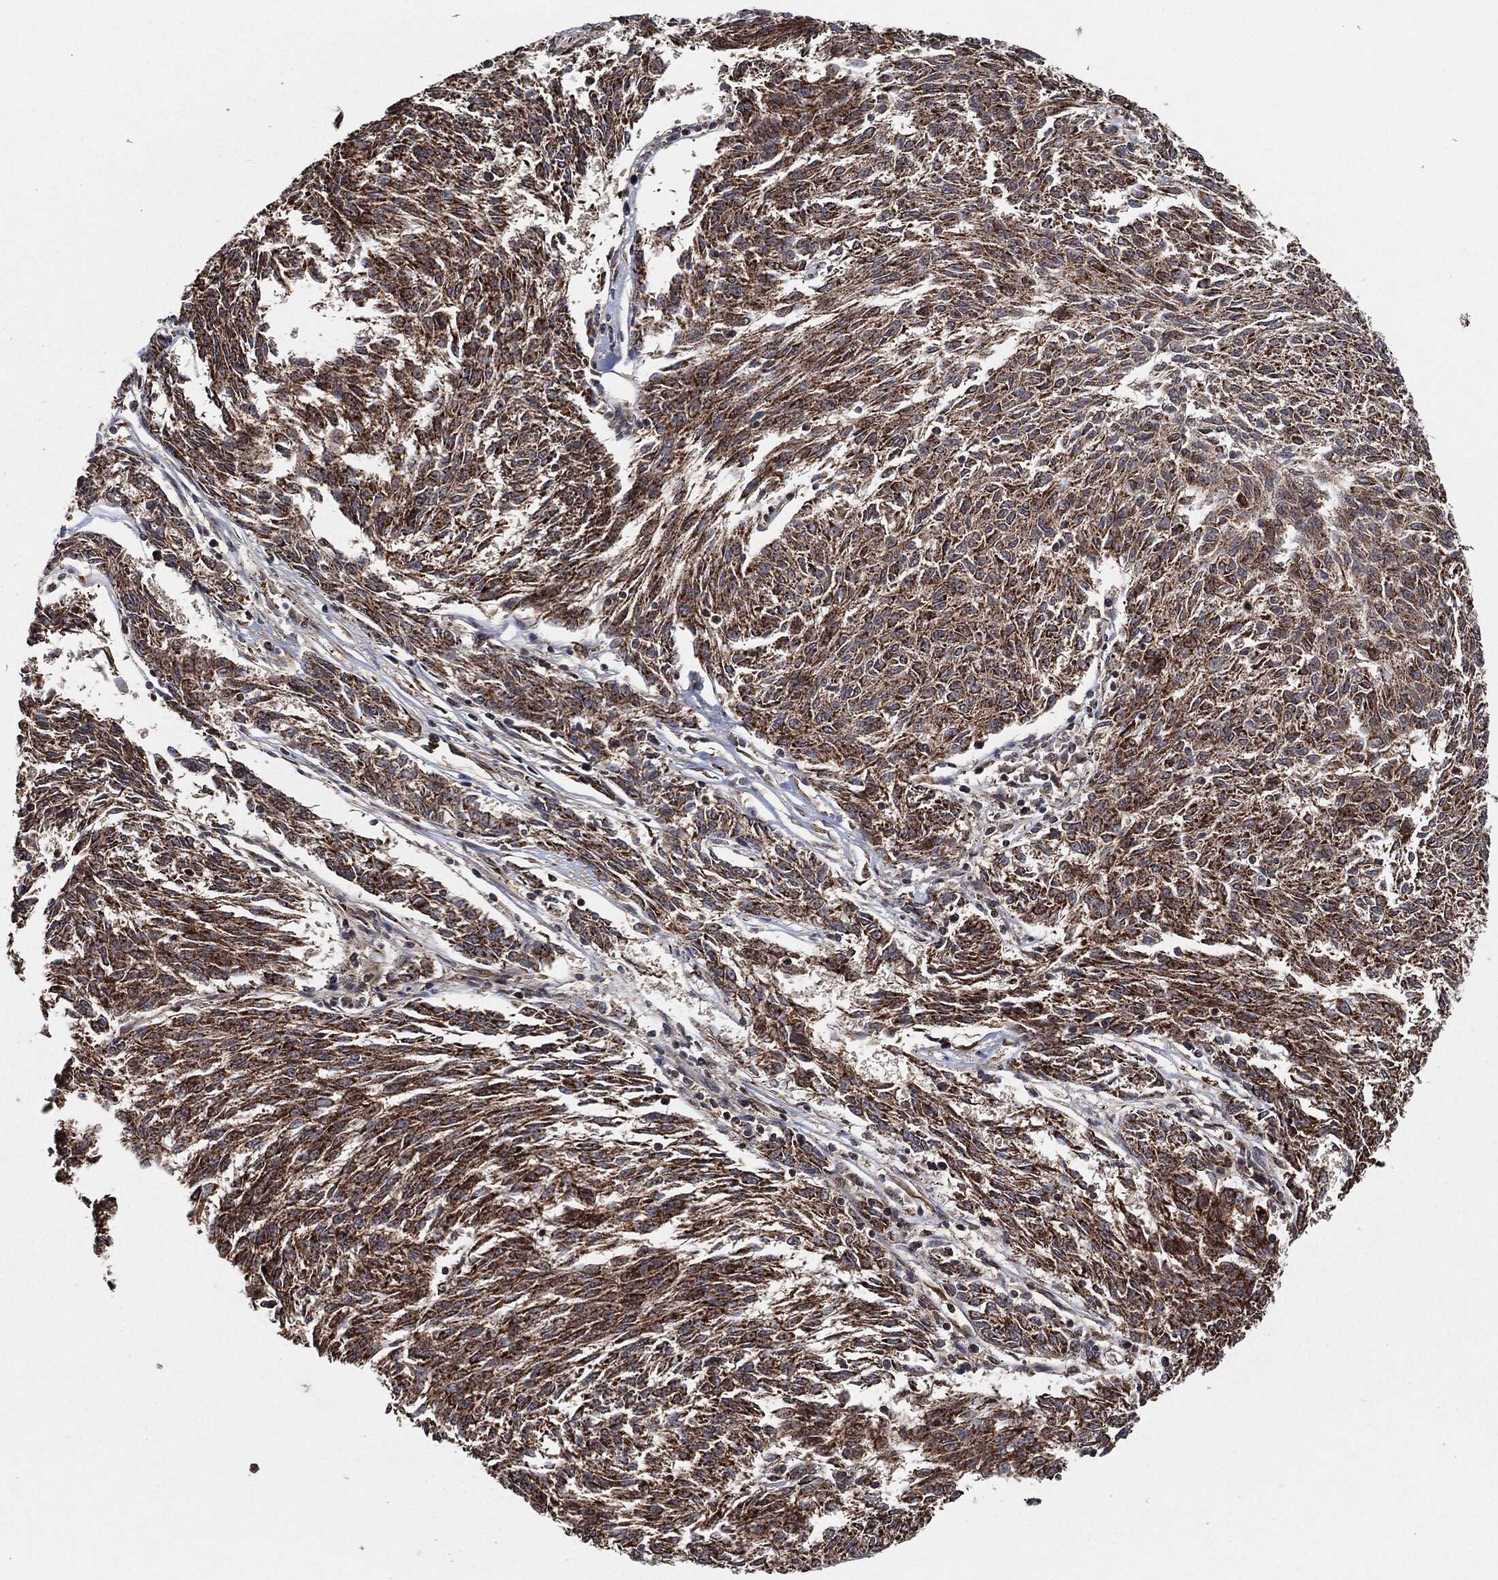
{"staining": {"intensity": "strong", "quantity": ">75%", "location": "cytoplasmic/membranous"}, "tissue": "melanoma", "cell_type": "Tumor cells", "image_type": "cancer", "snomed": [{"axis": "morphology", "description": "Malignant melanoma, NOS"}, {"axis": "topography", "description": "Skin"}], "caption": "IHC of human melanoma shows high levels of strong cytoplasmic/membranous expression in approximately >75% of tumor cells.", "gene": "BCAR1", "patient": {"sex": "female", "age": 72}}